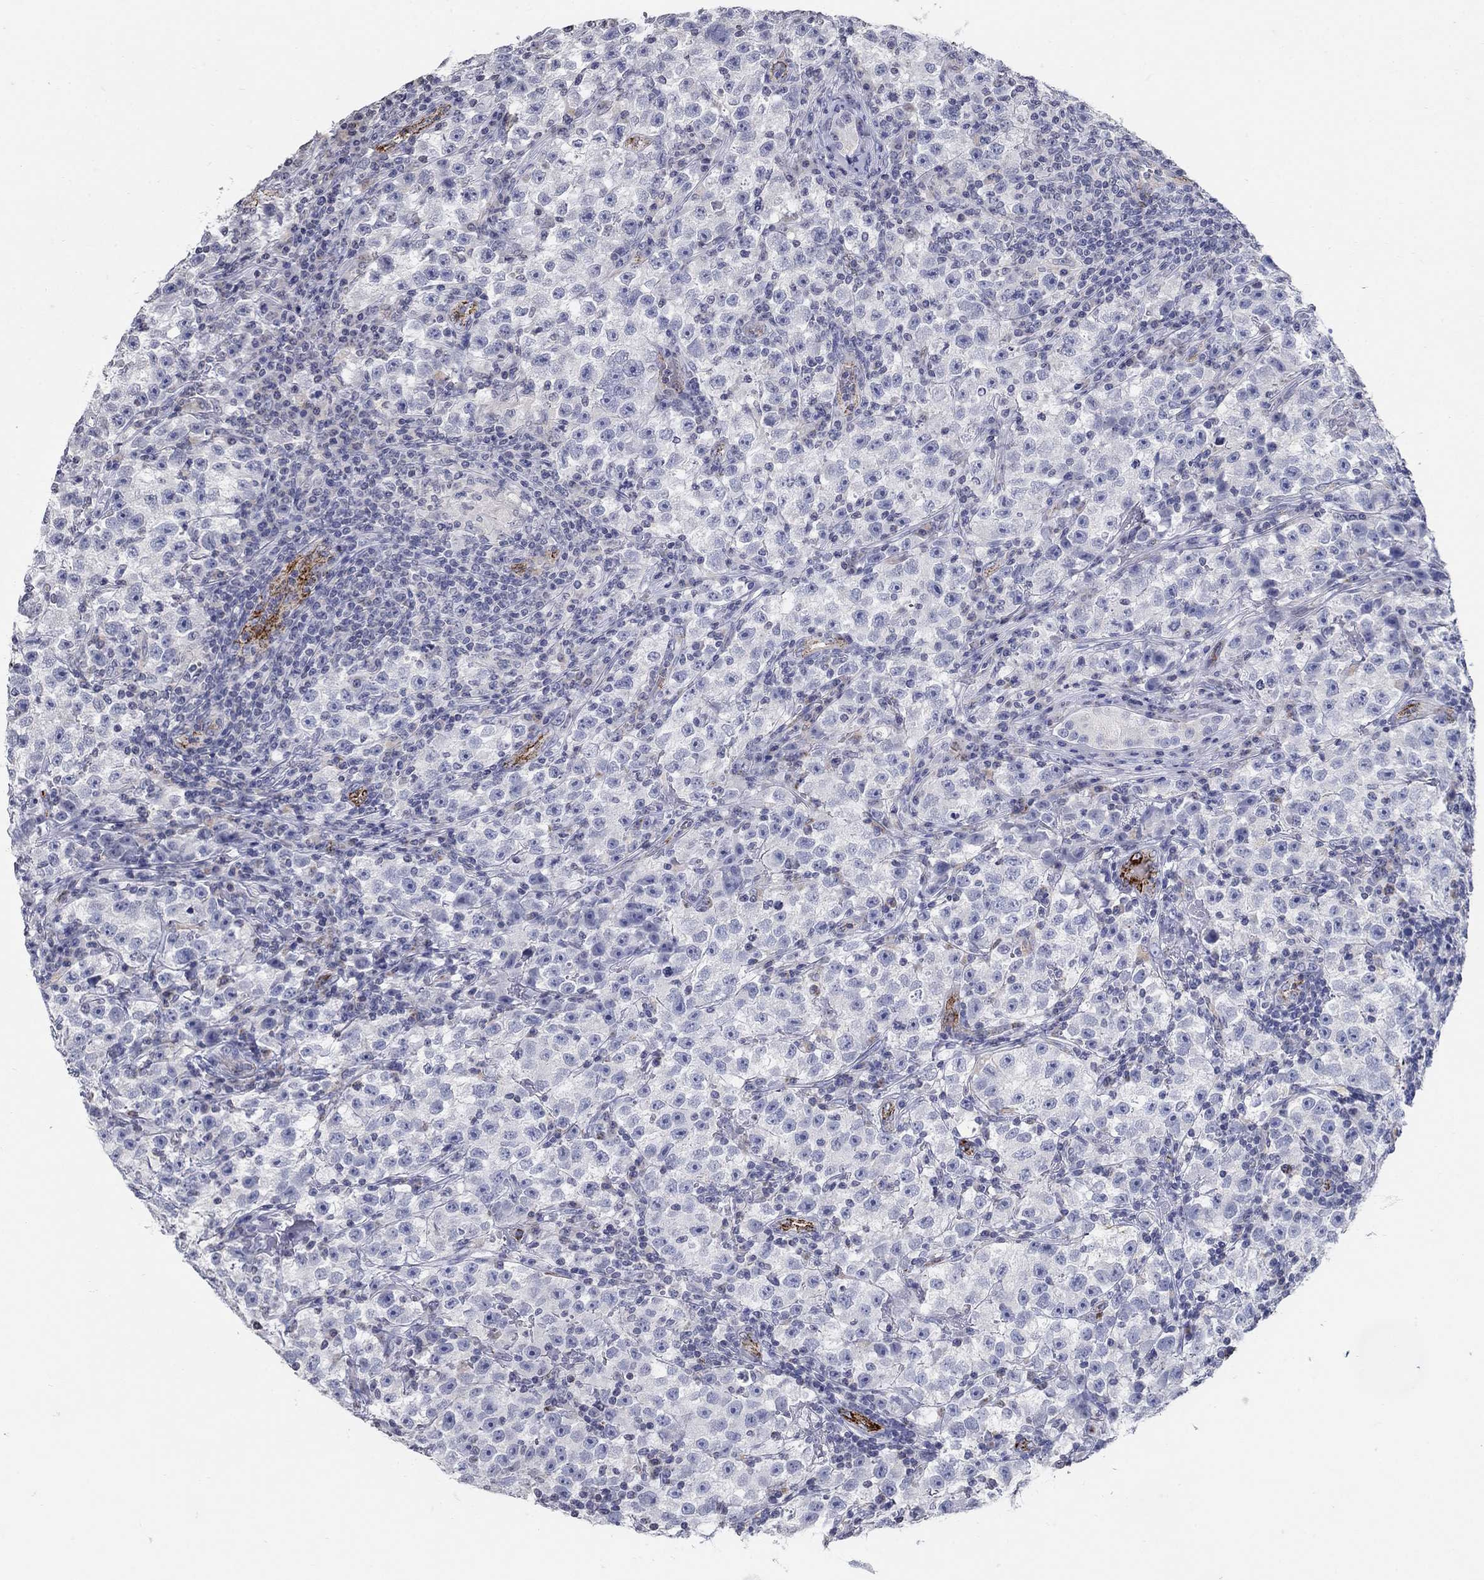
{"staining": {"intensity": "negative", "quantity": "none", "location": "none"}, "tissue": "testis cancer", "cell_type": "Tumor cells", "image_type": "cancer", "snomed": [{"axis": "morphology", "description": "Seminoma, NOS"}, {"axis": "topography", "description": "Testis"}], "caption": "An image of human testis seminoma is negative for staining in tumor cells. (Brightfield microscopy of DAB (3,3'-diaminobenzidine) immunohistochemistry (IHC) at high magnification).", "gene": "TINAG", "patient": {"sex": "male", "age": 22}}